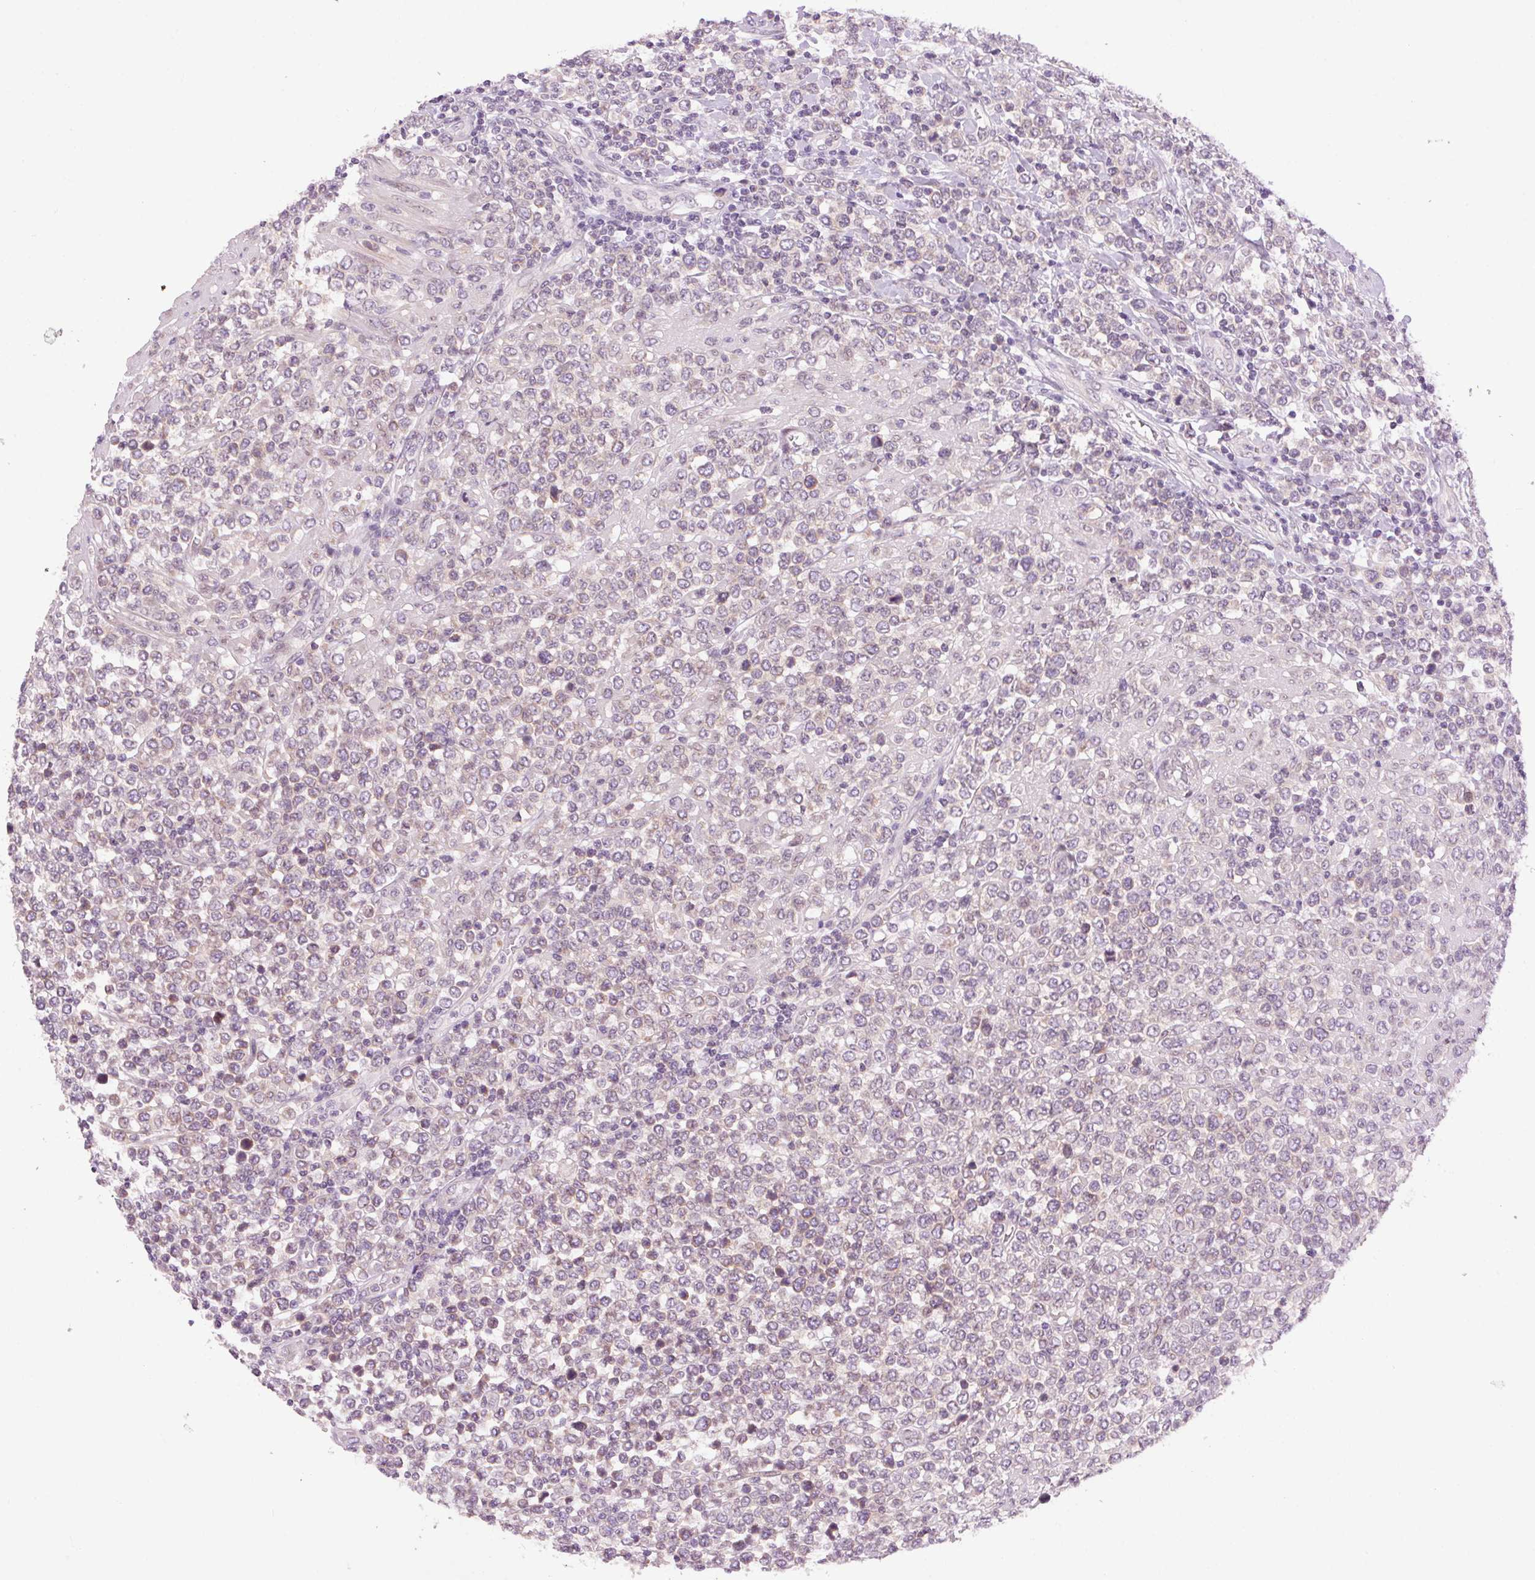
{"staining": {"intensity": "negative", "quantity": "none", "location": "none"}, "tissue": "lymphoma", "cell_type": "Tumor cells", "image_type": "cancer", "snomed": [{"axis": "morphology", "description": "Malignant lymphoma, non-Hodgkin's type, High grade"}, {"axis": "topography", "description": "Soft tissue"}], "caption": "Human malignant lymphoma, non-Hodgkin's type (high-grade) stained for a protein using IHC exhibits no staining in tumor cells.", "gene": "SMIM13", "patient": {"sex": "female", "age": 56}}